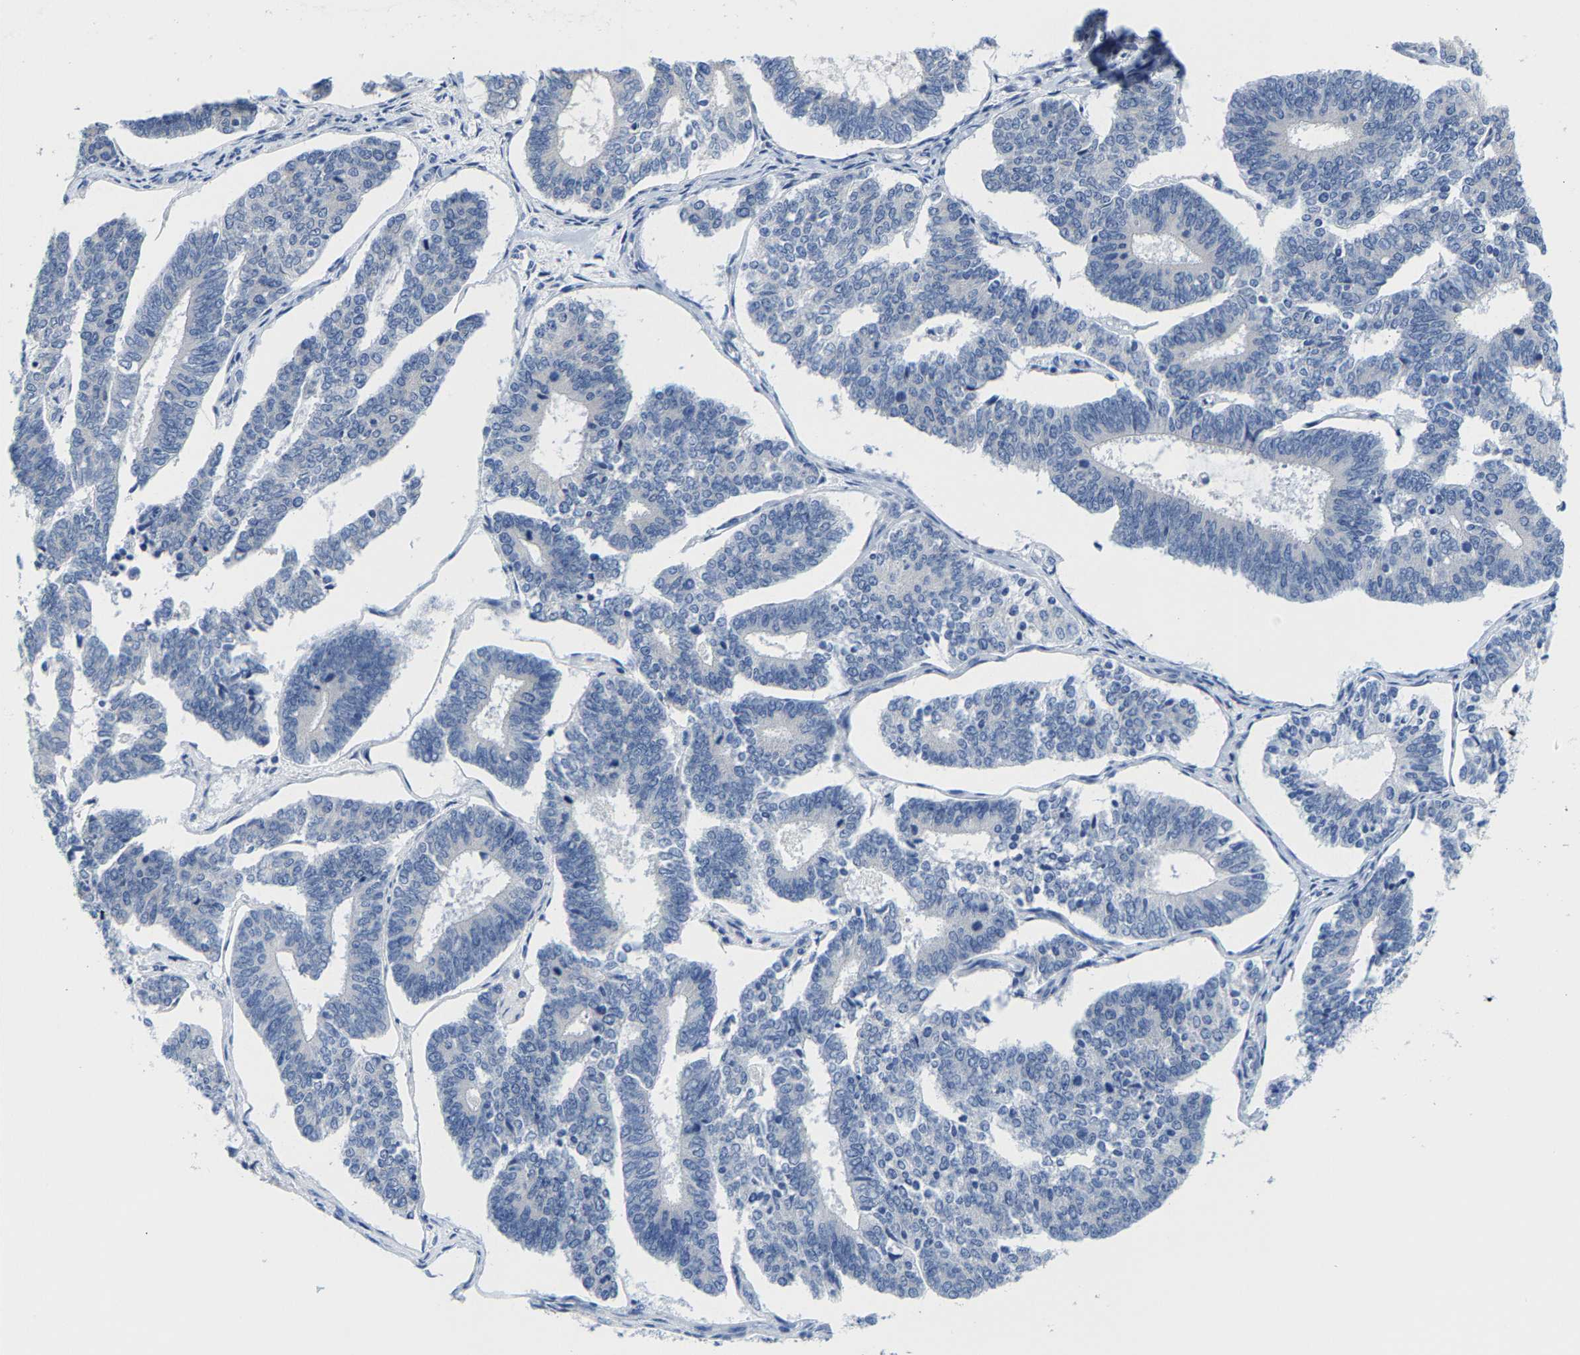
{"staining": {"intensity": "negative", "quantity": "none", "location": "none"}, "tissue": "endometrial cancer", "cell_type": "Tumor cells", "image_type": "cancer", "snomed": [{"axis": "morphology", "description": "Adenocarcinoma, NOS"}, {"axis": "topography", "description": "Endometrium"}], "caption": "Micrograph shows no significant protein positivity in tumor cells of endometrial adenocarcinoma.", "gene": "KLHL1", "patient": {"sex": "female", "age": 70}}